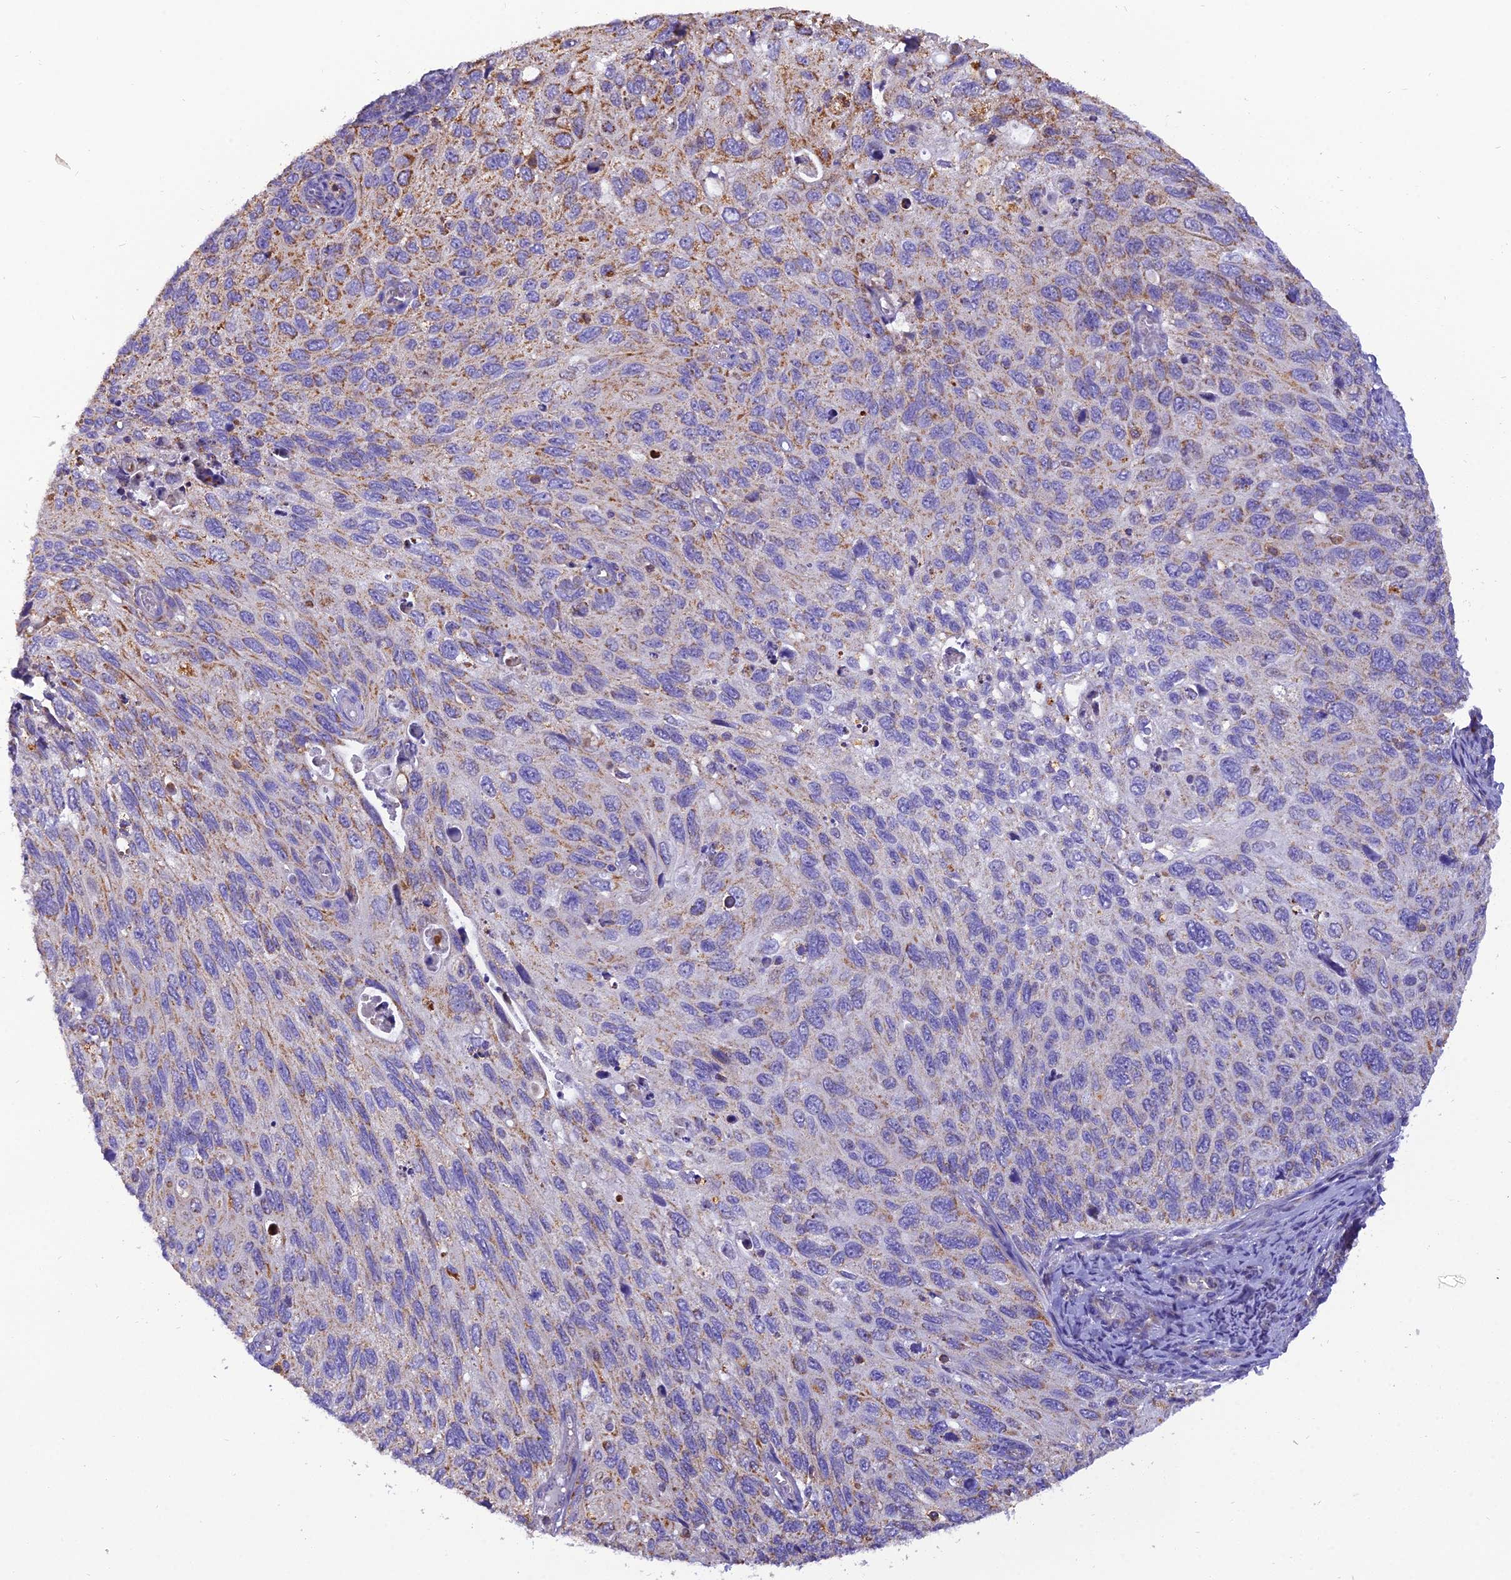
{"staining": {"intensity": "moderate", "quantity": "25%-75%", "location": "cytoplasmic/membranous"}, "tissue": "cervical cancer", "cell_type": "Tumor cells", "image_type": "cancer", "snomed": [{"axis": "morphology", "description": "Squamous cell carcinoma, NOS"}, {"axis": "topography", "description": "Cervix"}], "caption": "A micrograph of human cervical squamous cell carcinoma stained for a protein demonstrates moderate cytoplasmic/membranous brown staining in tumor cells.", "gene": "GPD1", "patient": {"sex": "female", "age": 70}}